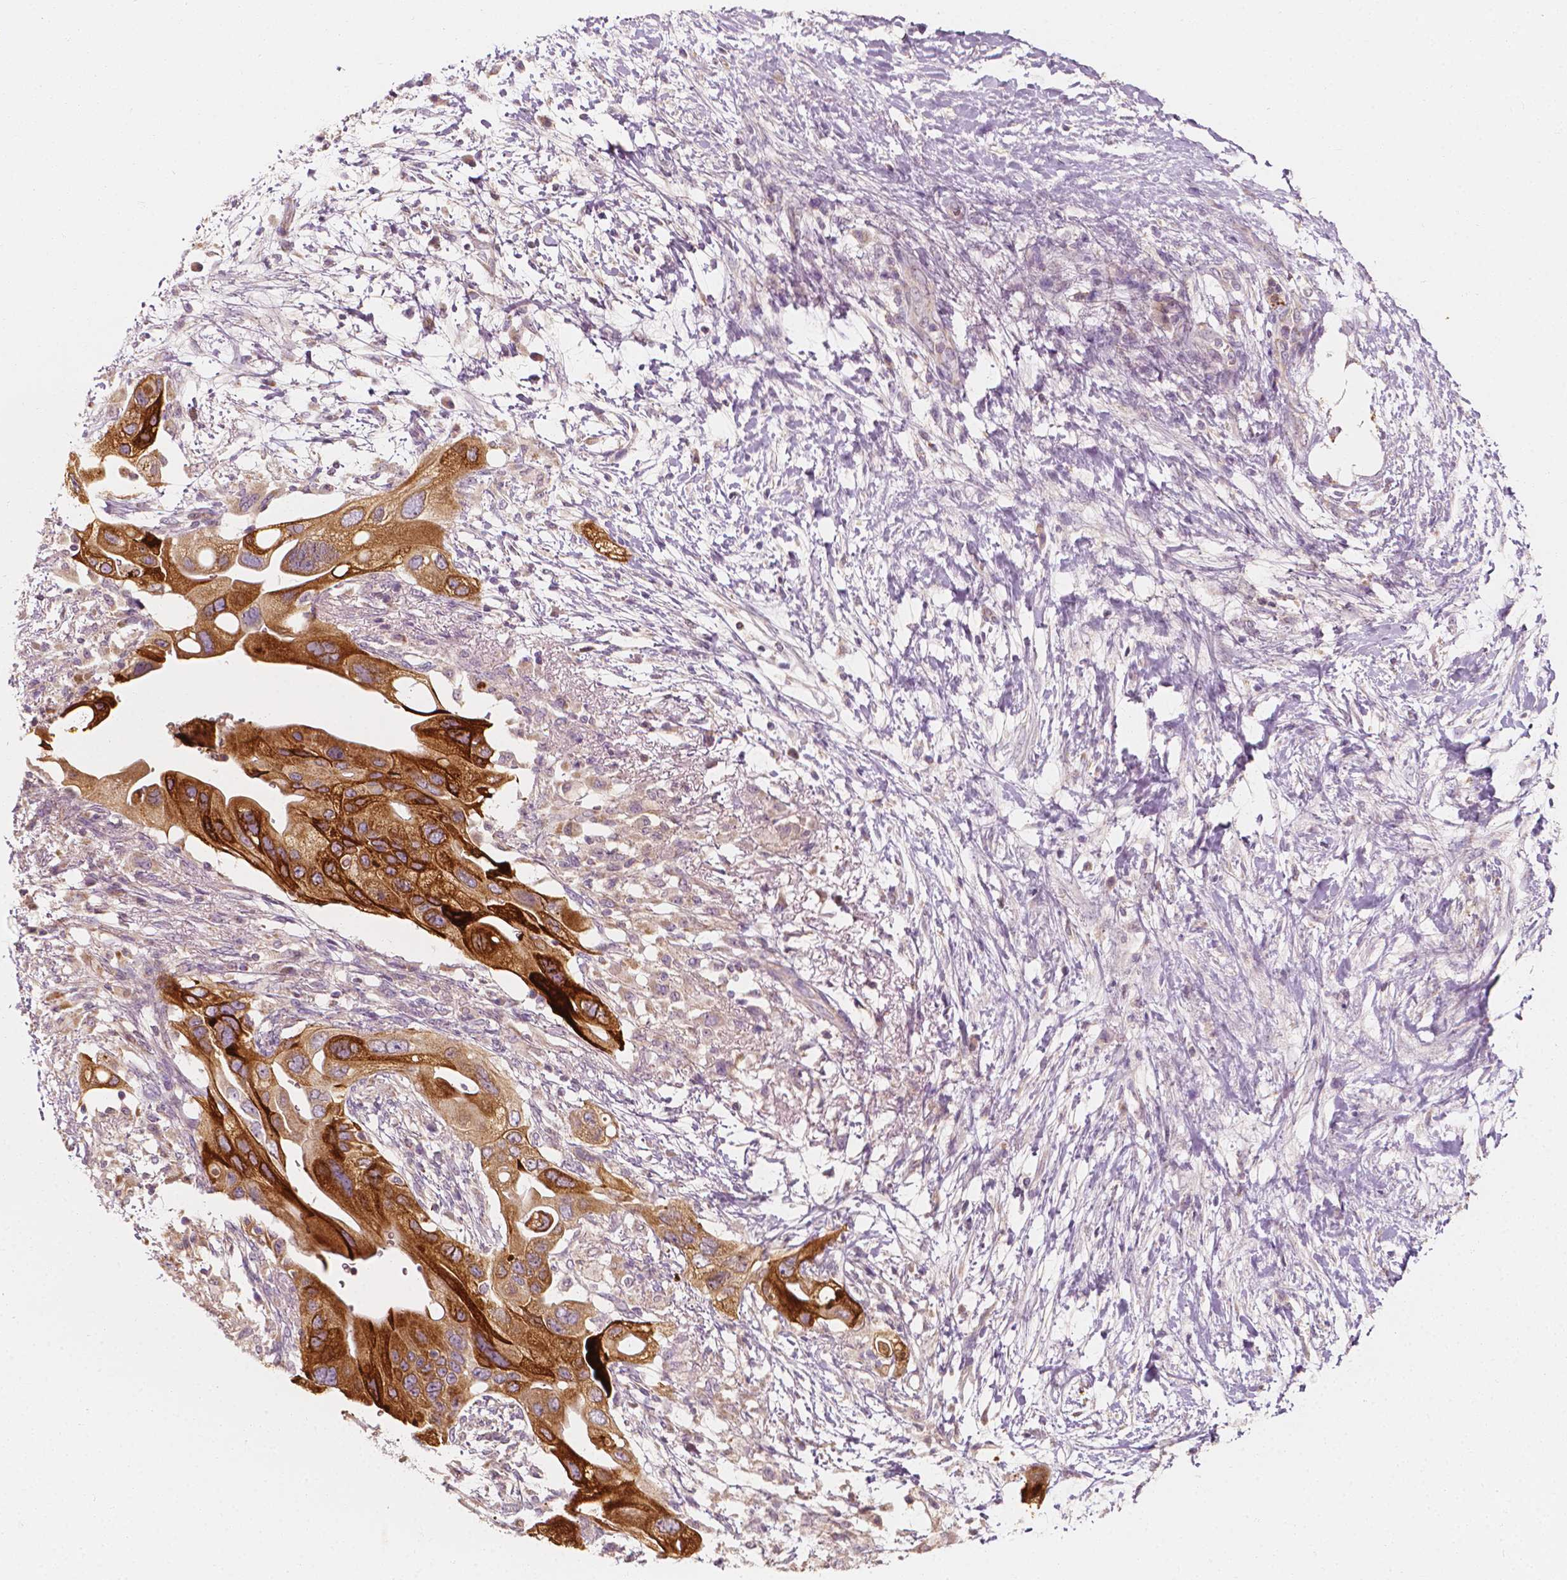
{"staining": {"intensity": "strong", "quantity": ">75%", "location": "cytoplasmic/membranous"}, "tissue": "pancreatic cancer", "cell_type": "Tumor cells", "image_type": "cancer", "snomed": [{"axis": "morphology", "description": "Adenocarcinoma, NOS"}, {"axis": "topography", "description": "Pancreas"}], "caption": "High-power microscopy captured an immunohistochemistry (IHC) histopathology image of pancreatic cancer (adenocarcinoma), revealing strong cytoplasmic/membranous staining in about >75% of tumor cells. The protein of interest is stained brown, and the nuclei are stained in blue (DAB (3,3'-diaminobenzidine) IHC with brightfield microscopy, high magnification).", "gene": "SHPK", "patient": {"sex": "female", "age": 72}}